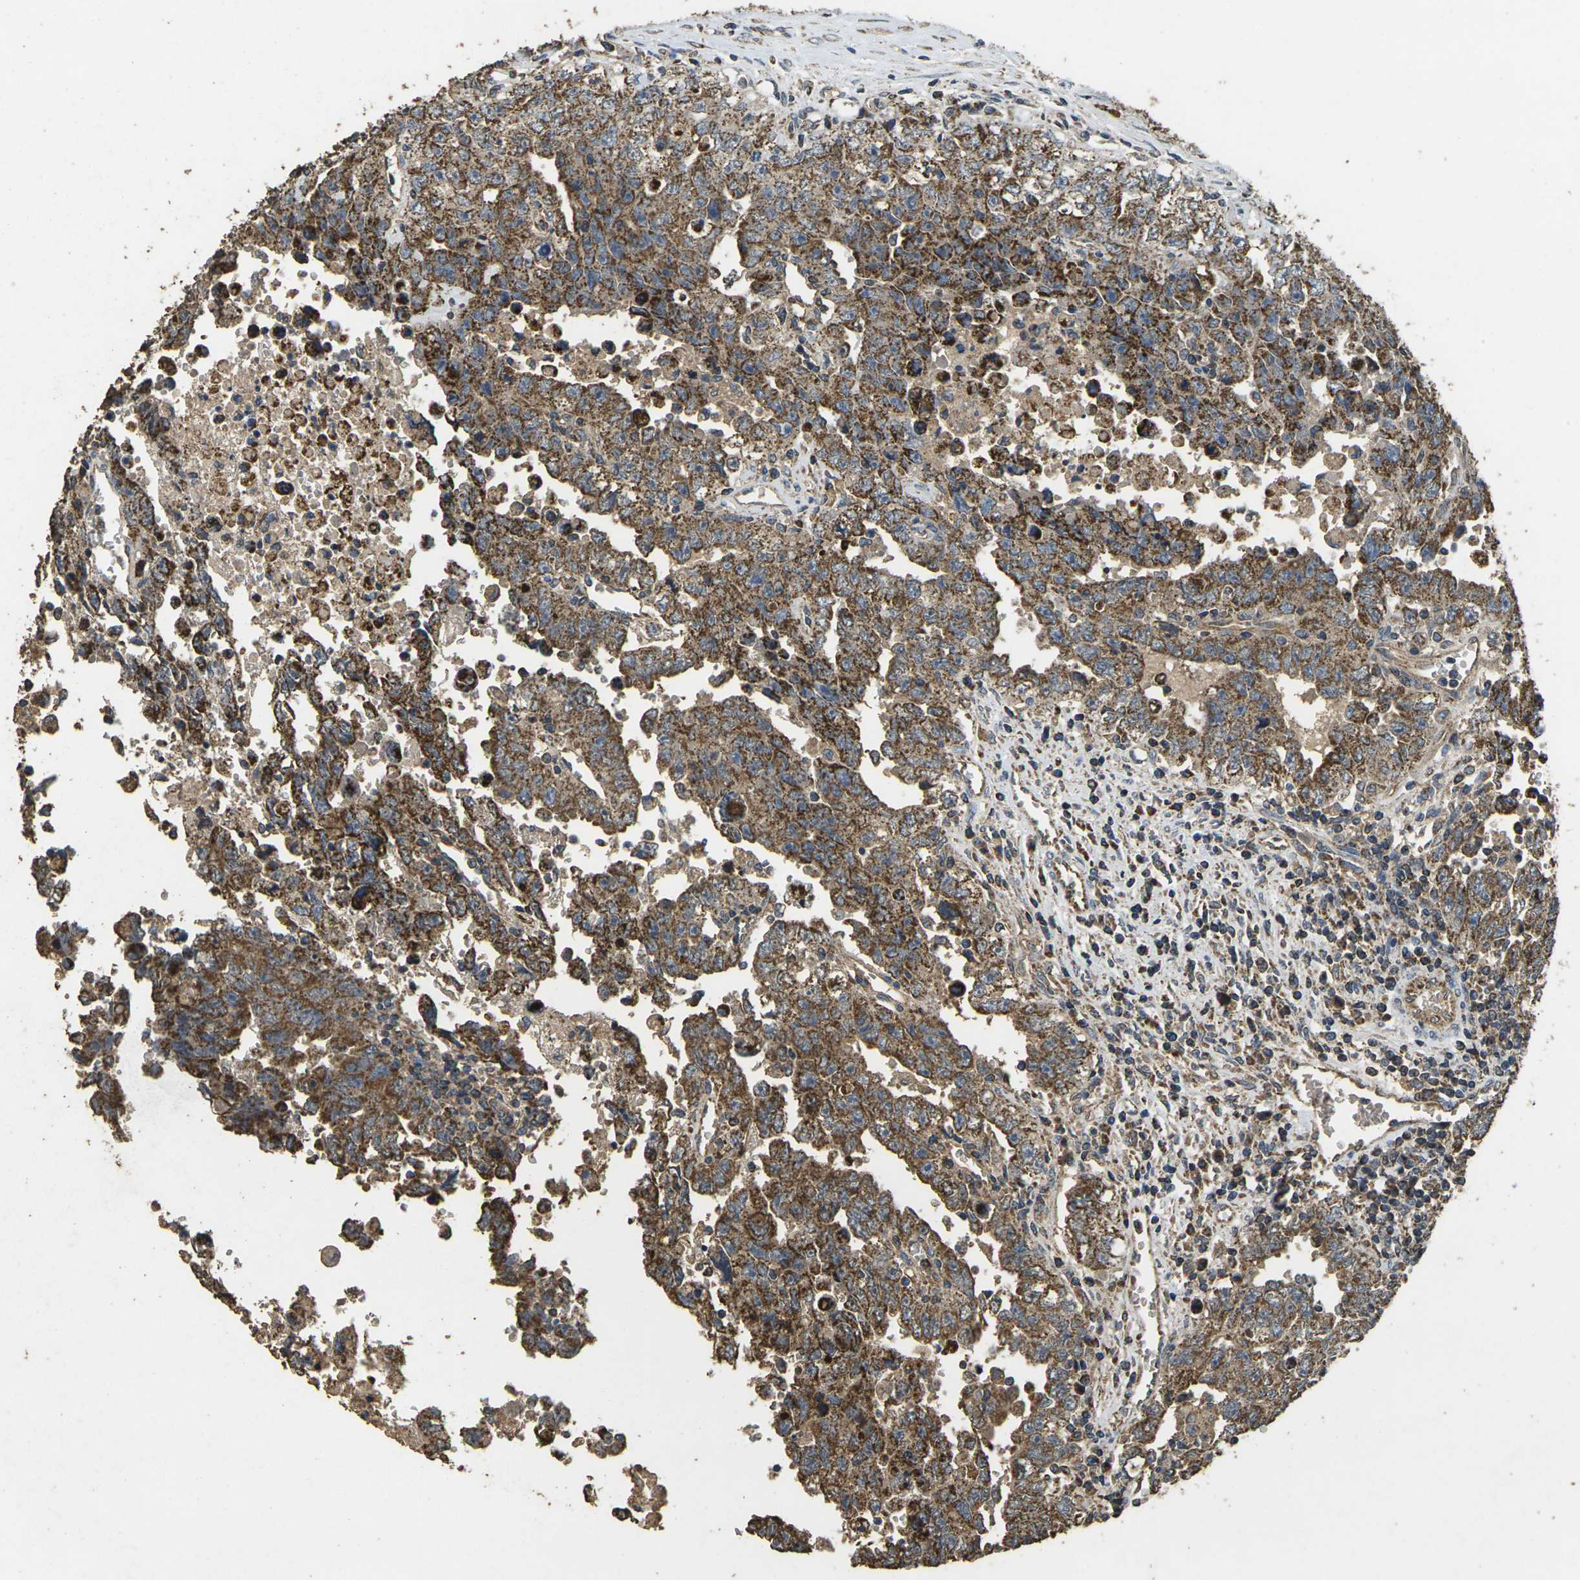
{"staining": {"intensity": "moderate", "quantity": ">75%", "location": "cytoplasmic/membranous"}, "tissue": "testis cancer", "cell_type": "Tumor cells", "image_type": "cancer", "snomed": [{"axis": "morphology", "description": "Carcinoma, Embryonal, NOS"}, {"axis": "topography", "description": "Testis"}], "caption": "A photomicrograph showing moderate cytoplasmic/membranous expression in about >75% of tumor cells in embryonal carcinoma (testis), as visualized by brown immunohistochemical staining.", "gene": "MAPK11", "patient": {"sex": "male", "age": 28}}